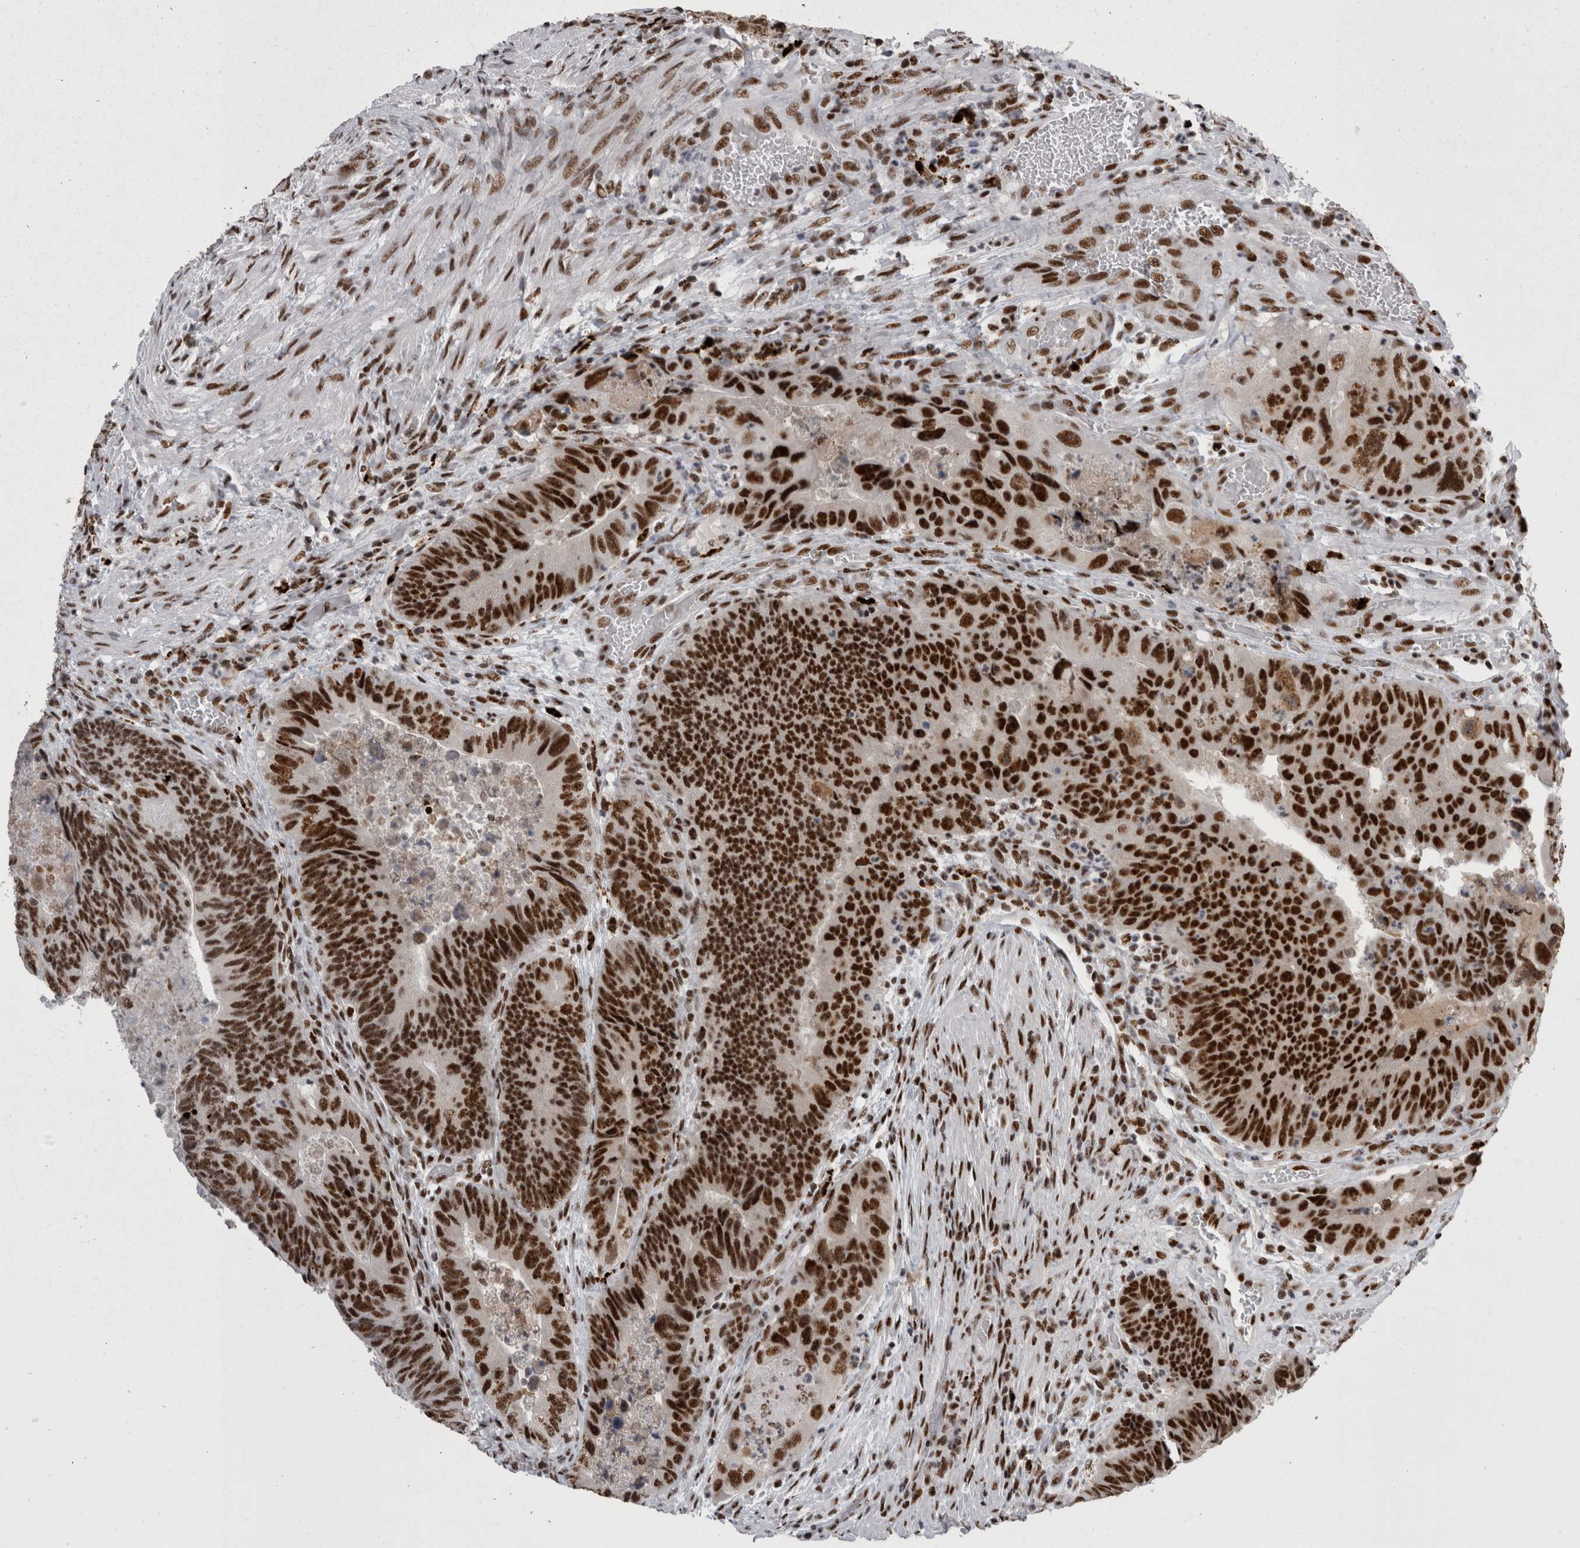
{"staining": {"intensity": "strong", "quantity": ">75%", "location": "nuclear"}, "tissue": "colorectal cancer", "cell_type": "Tumor cells", "image_type": "cancer", "snomed": [{"axis": "morphology", "description": "Adenocarcinoma, NOS"}, {"axis": "topography", "description": "Rectum"}], "caption": "About >75% of tumor cells in human colorectal cancer reveal strong nuclear protein staining as visualized by brown immunohistochemical staining.", "gene": "SNRNP40", "patient": {"sex": "male", "age": 63}}